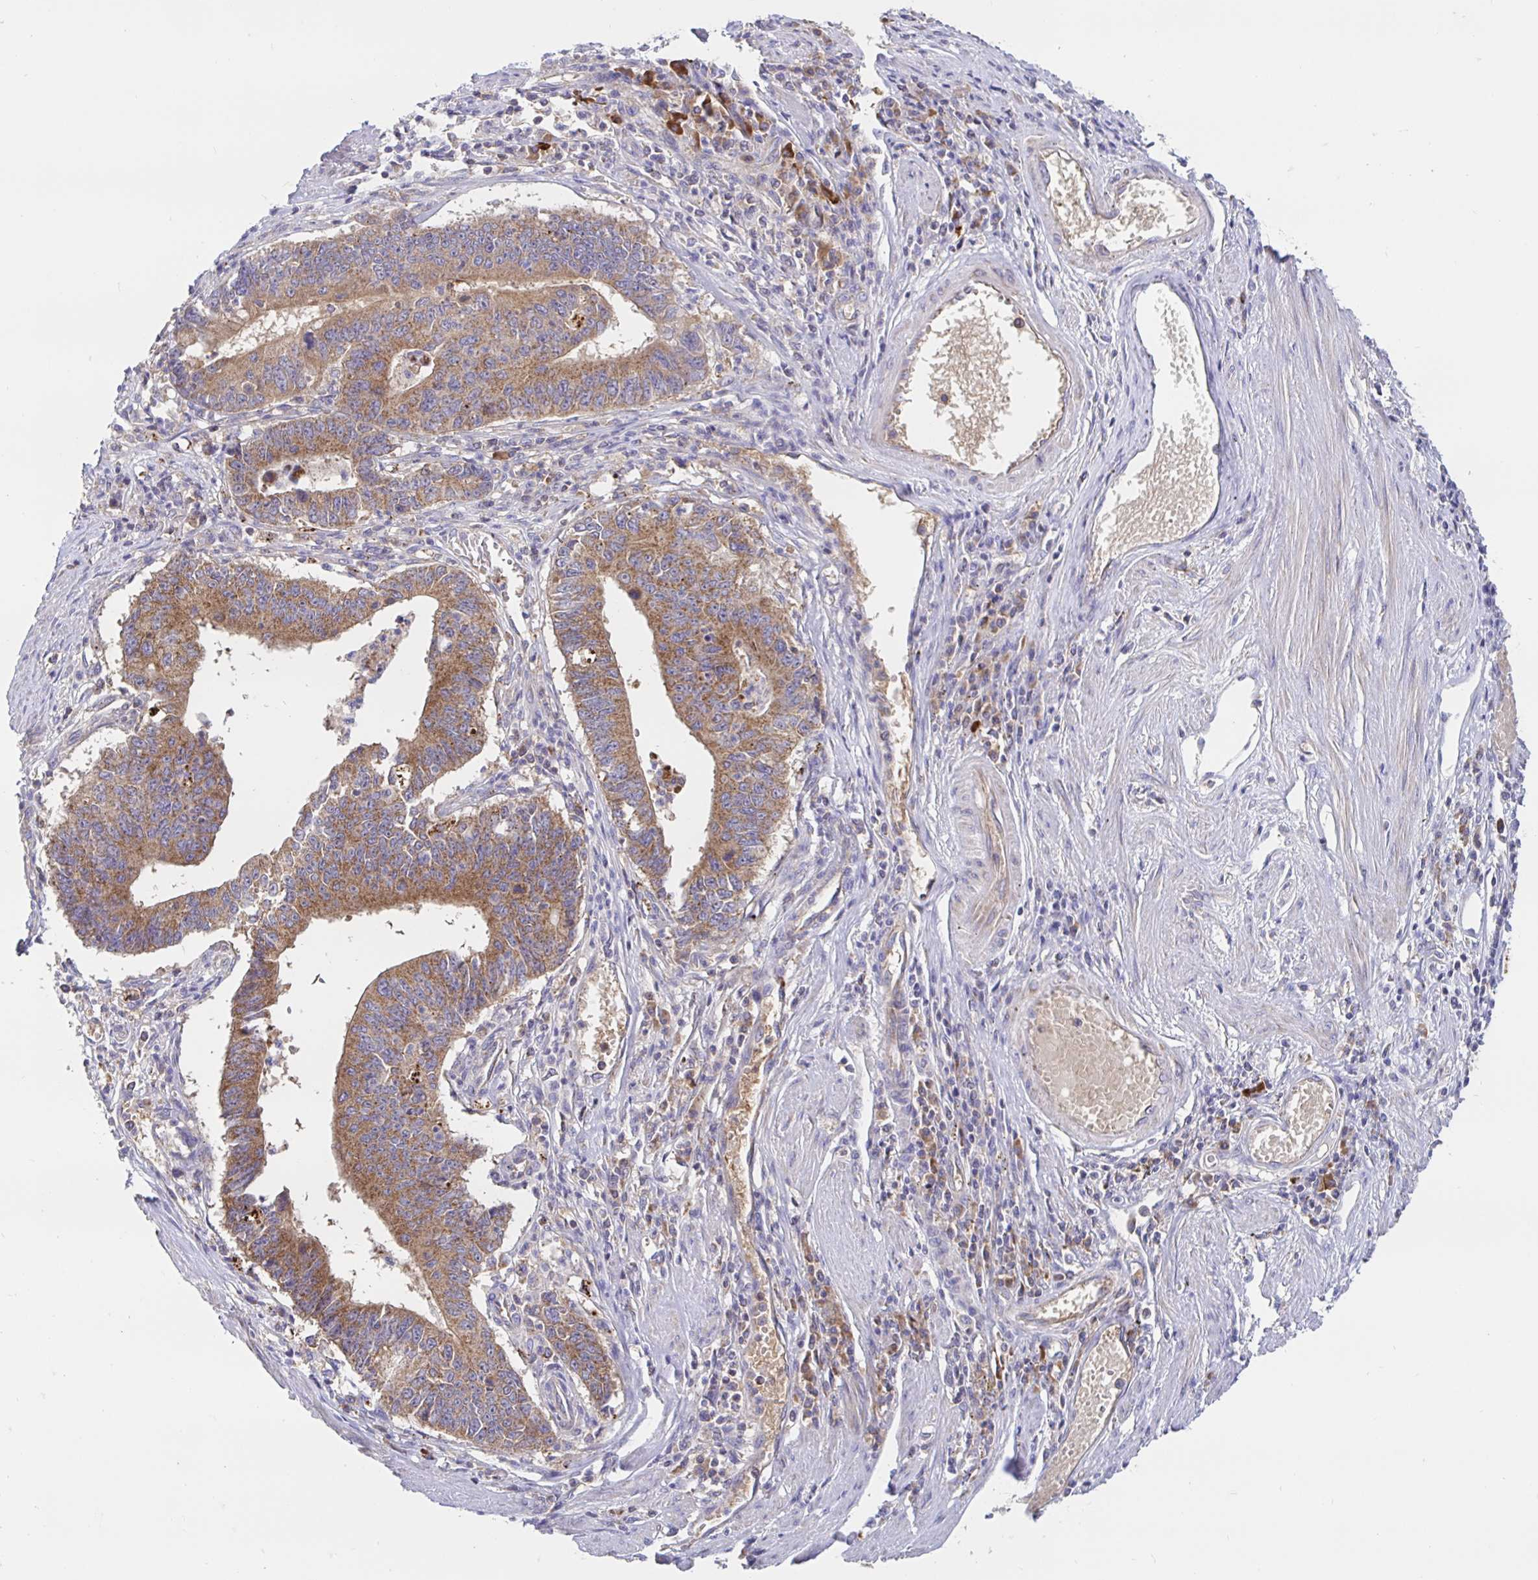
{"staining": {"intensity": "moderate", "quantity": ">75%", "location": "cytoplasmic/membranous"}, "tissue": "stomach cancer", "cell_type": "Tumor cells", "image_type": "cancer", "snomed": [{"axis": "morphology", "description": "Adenocarcinoma, NOS"}, {"axis": "topography", "description": "Stomach"}], "caption": "DAB immunohistochemical staining of human stomach cancer demonstrates moderate cytoplasmic/membranous protein staining in approximately >75% of tumor cells.", "gene": "PRDX3", "patient": {"sex": "male", "age": 59}}